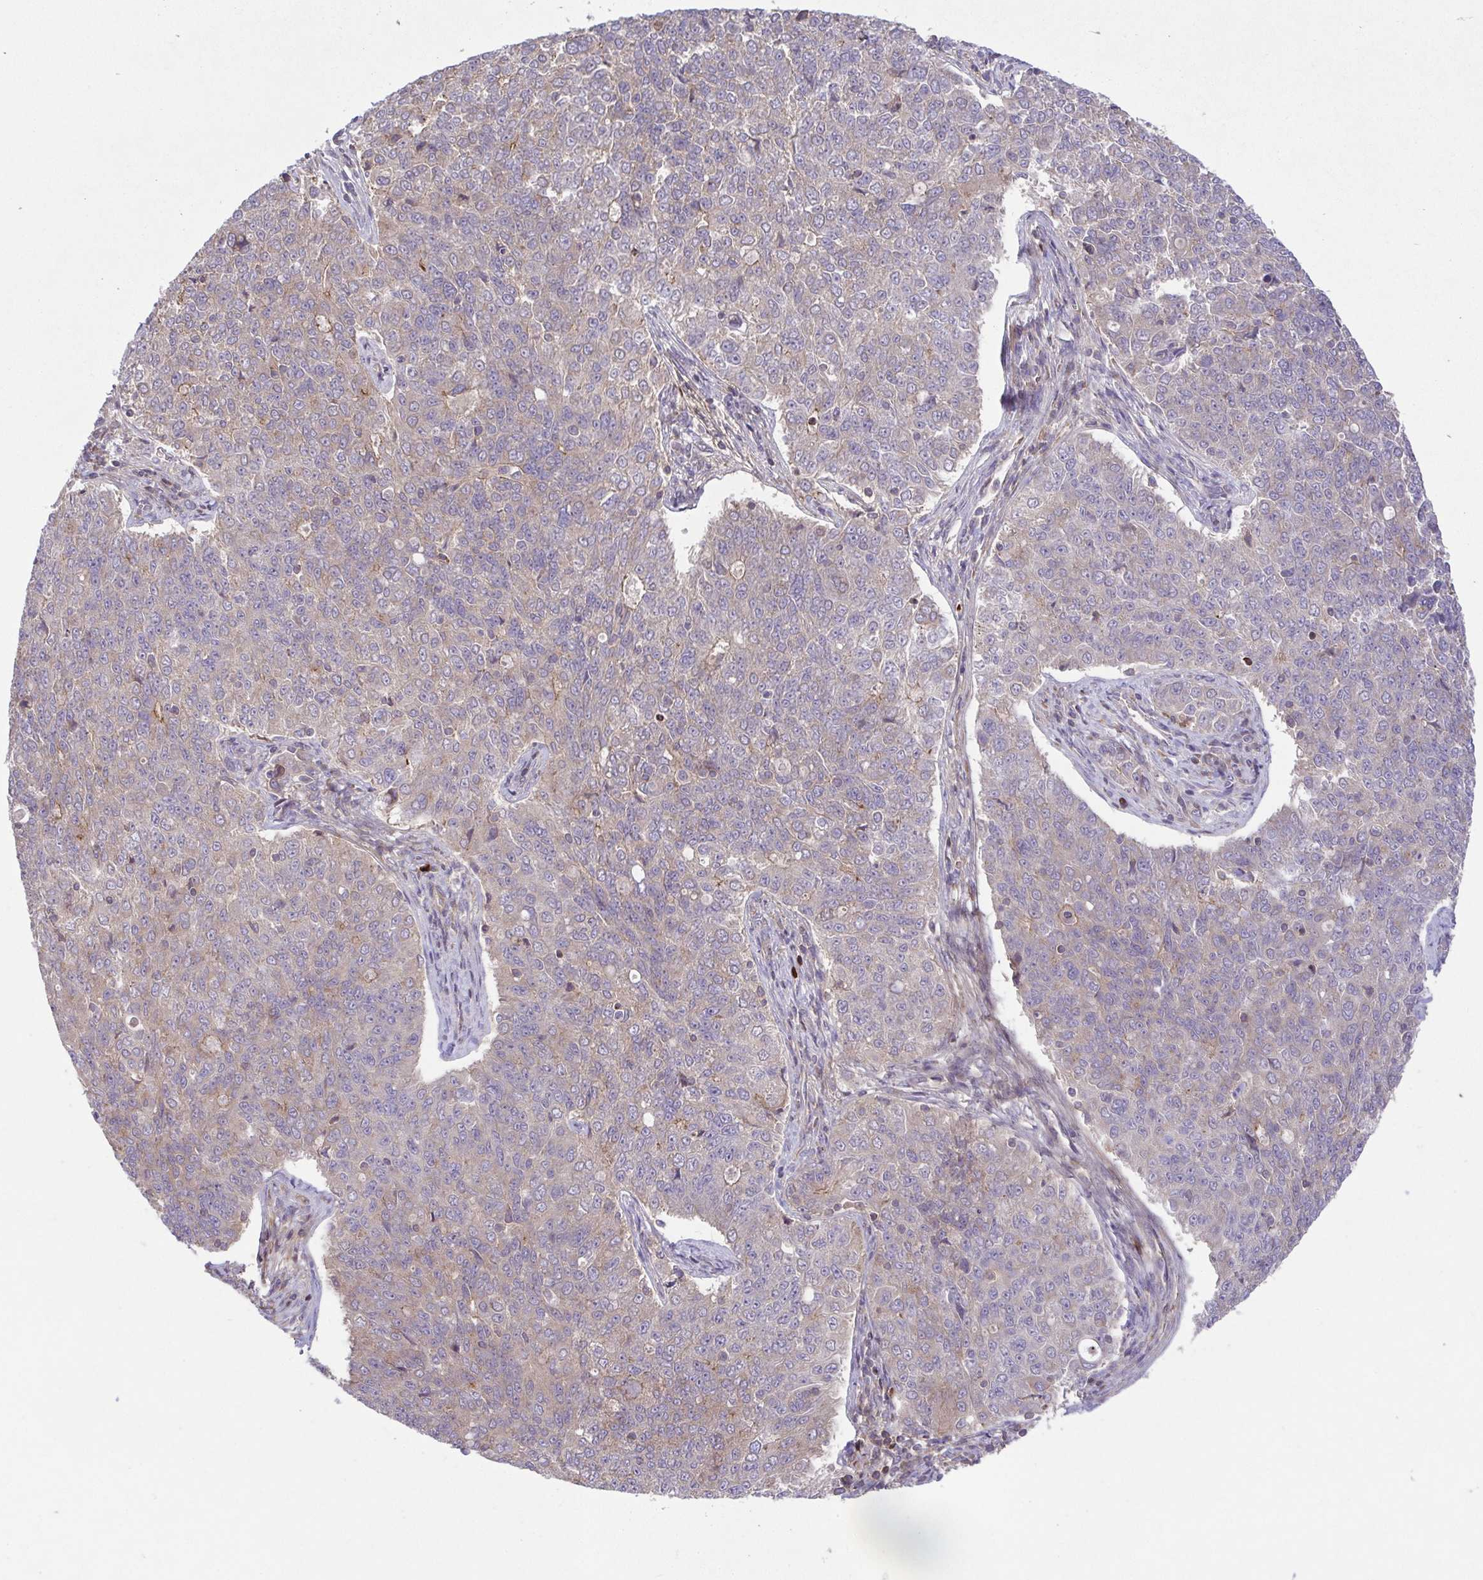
{"staining": {"intensity": "weak", "quantity": "<25%", "location": "cytoplasmic/membranous"}, "tissue": "endometrial cancer", "cell_type": "Tumor cells", "image_type": "cancer", "snomed": [{"axis": "morphology", "description": "Adenocarcinoma, NOS"}, {"axis": "topography", "description": "Endometrium"}], "caption": "High magnification brightfield microscopy of adenocarcinoma (endometrial) stained with DAB (3,3'-diaminobenzidine) (brown) and counterstained with hematoxylin (blue): tumor cells show no significant expression. (Brightfield microscopy of DAB immunohistochemistry (IHC) at high magnification).", "gene": "IDE", "patient": {"sex": "female", "age": 43}}